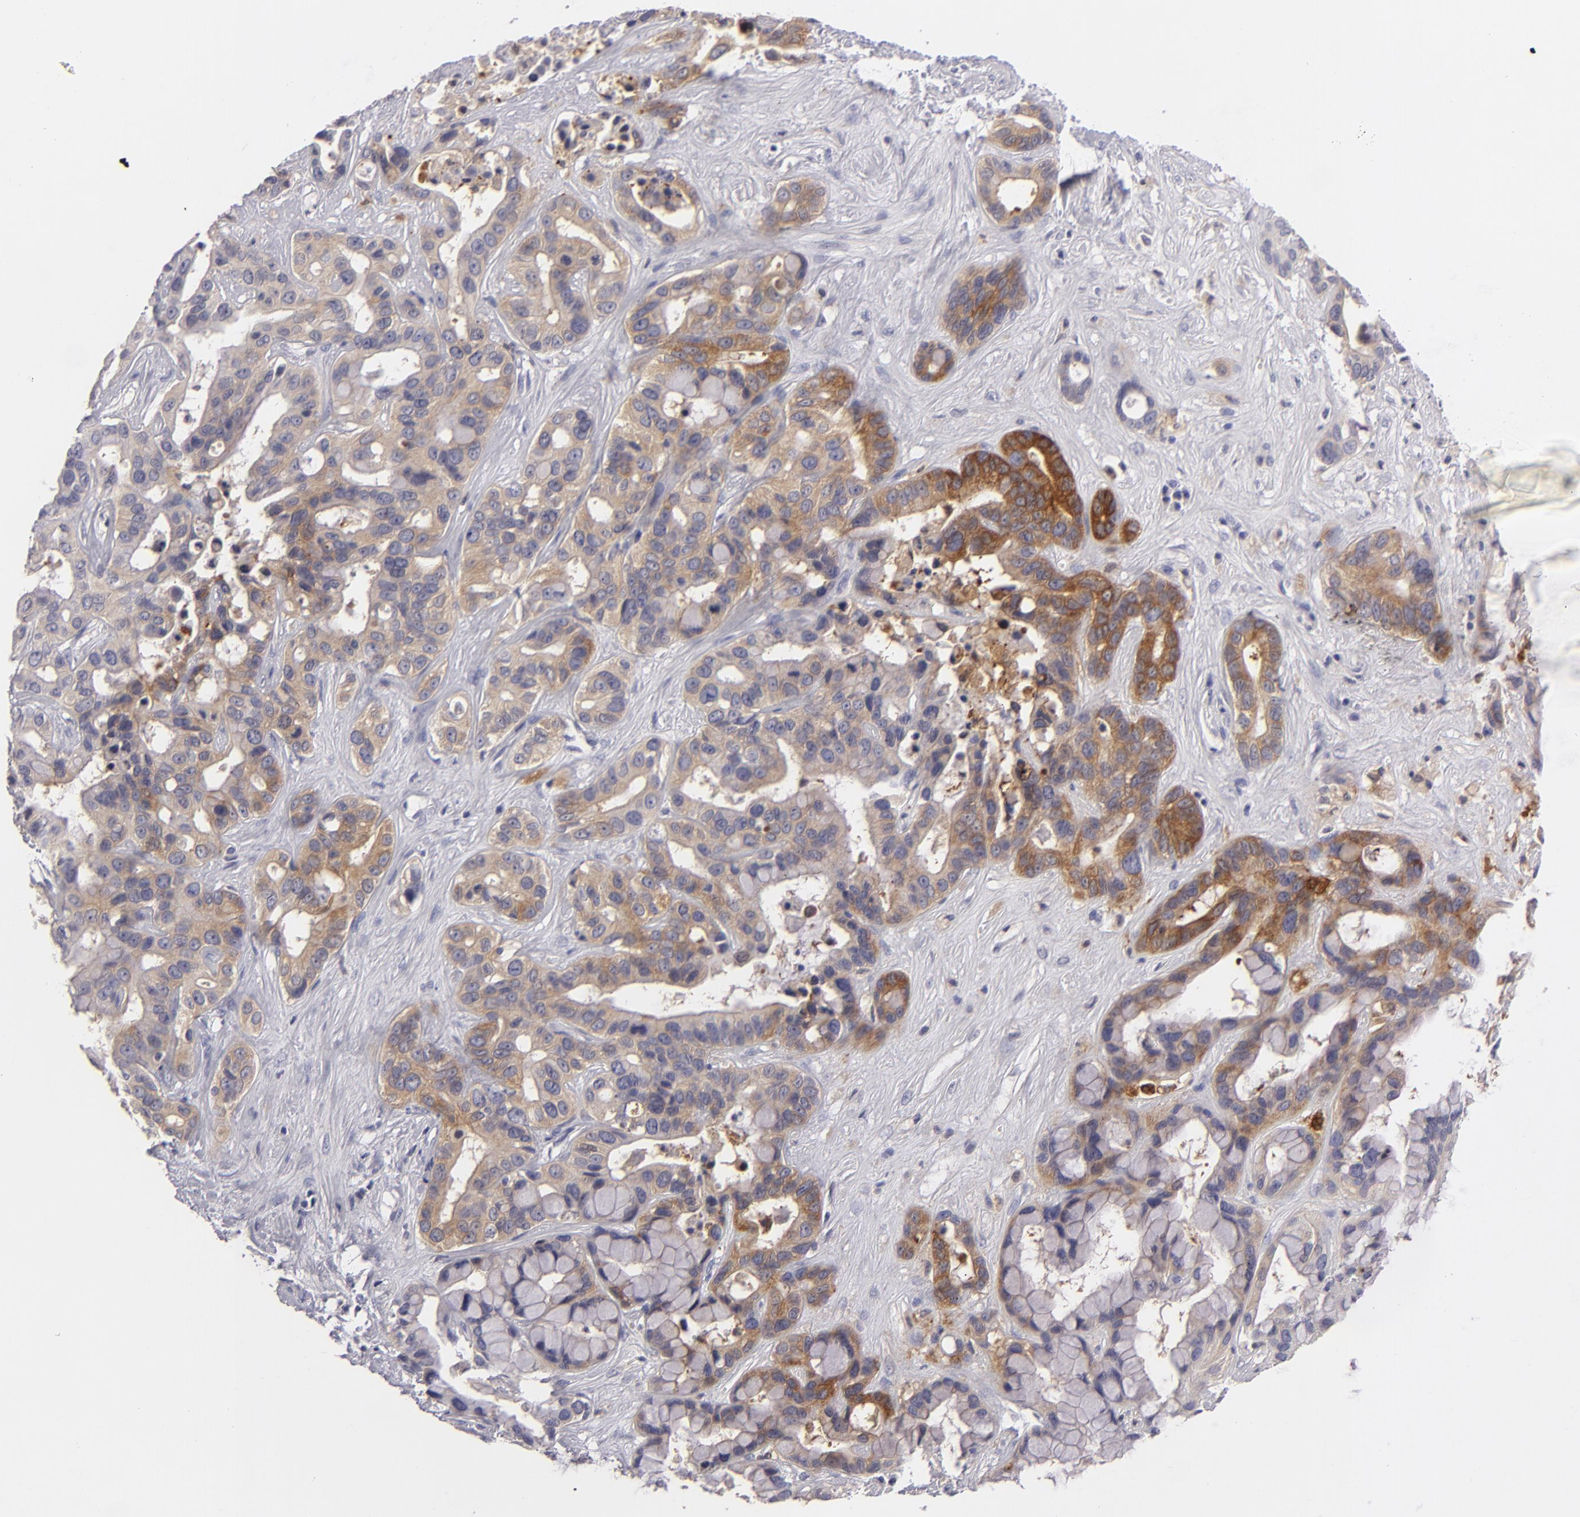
{"staining": {"intensity": "moderate", "quantity": ">75%", "location": "cytoplasmic/membranous"}, "tissue": "liver cancer", "cell_type": "Tumor cells", "image_type": "cancer", "snomed": [{"axis": "morphology", "description": "Cholangiocarcinoma"}, {"axis": "topography", "description": "Liver"}], "caption": "Immunohistochemical staining of human liver cancer (cholangiocarcinoma) demonstrates medium levels of moderate cytoplasmic/membranous expression in about >75% of tumor cells.", "gene": "MMP10", "patient": {"sex": "female", "age": 65}}